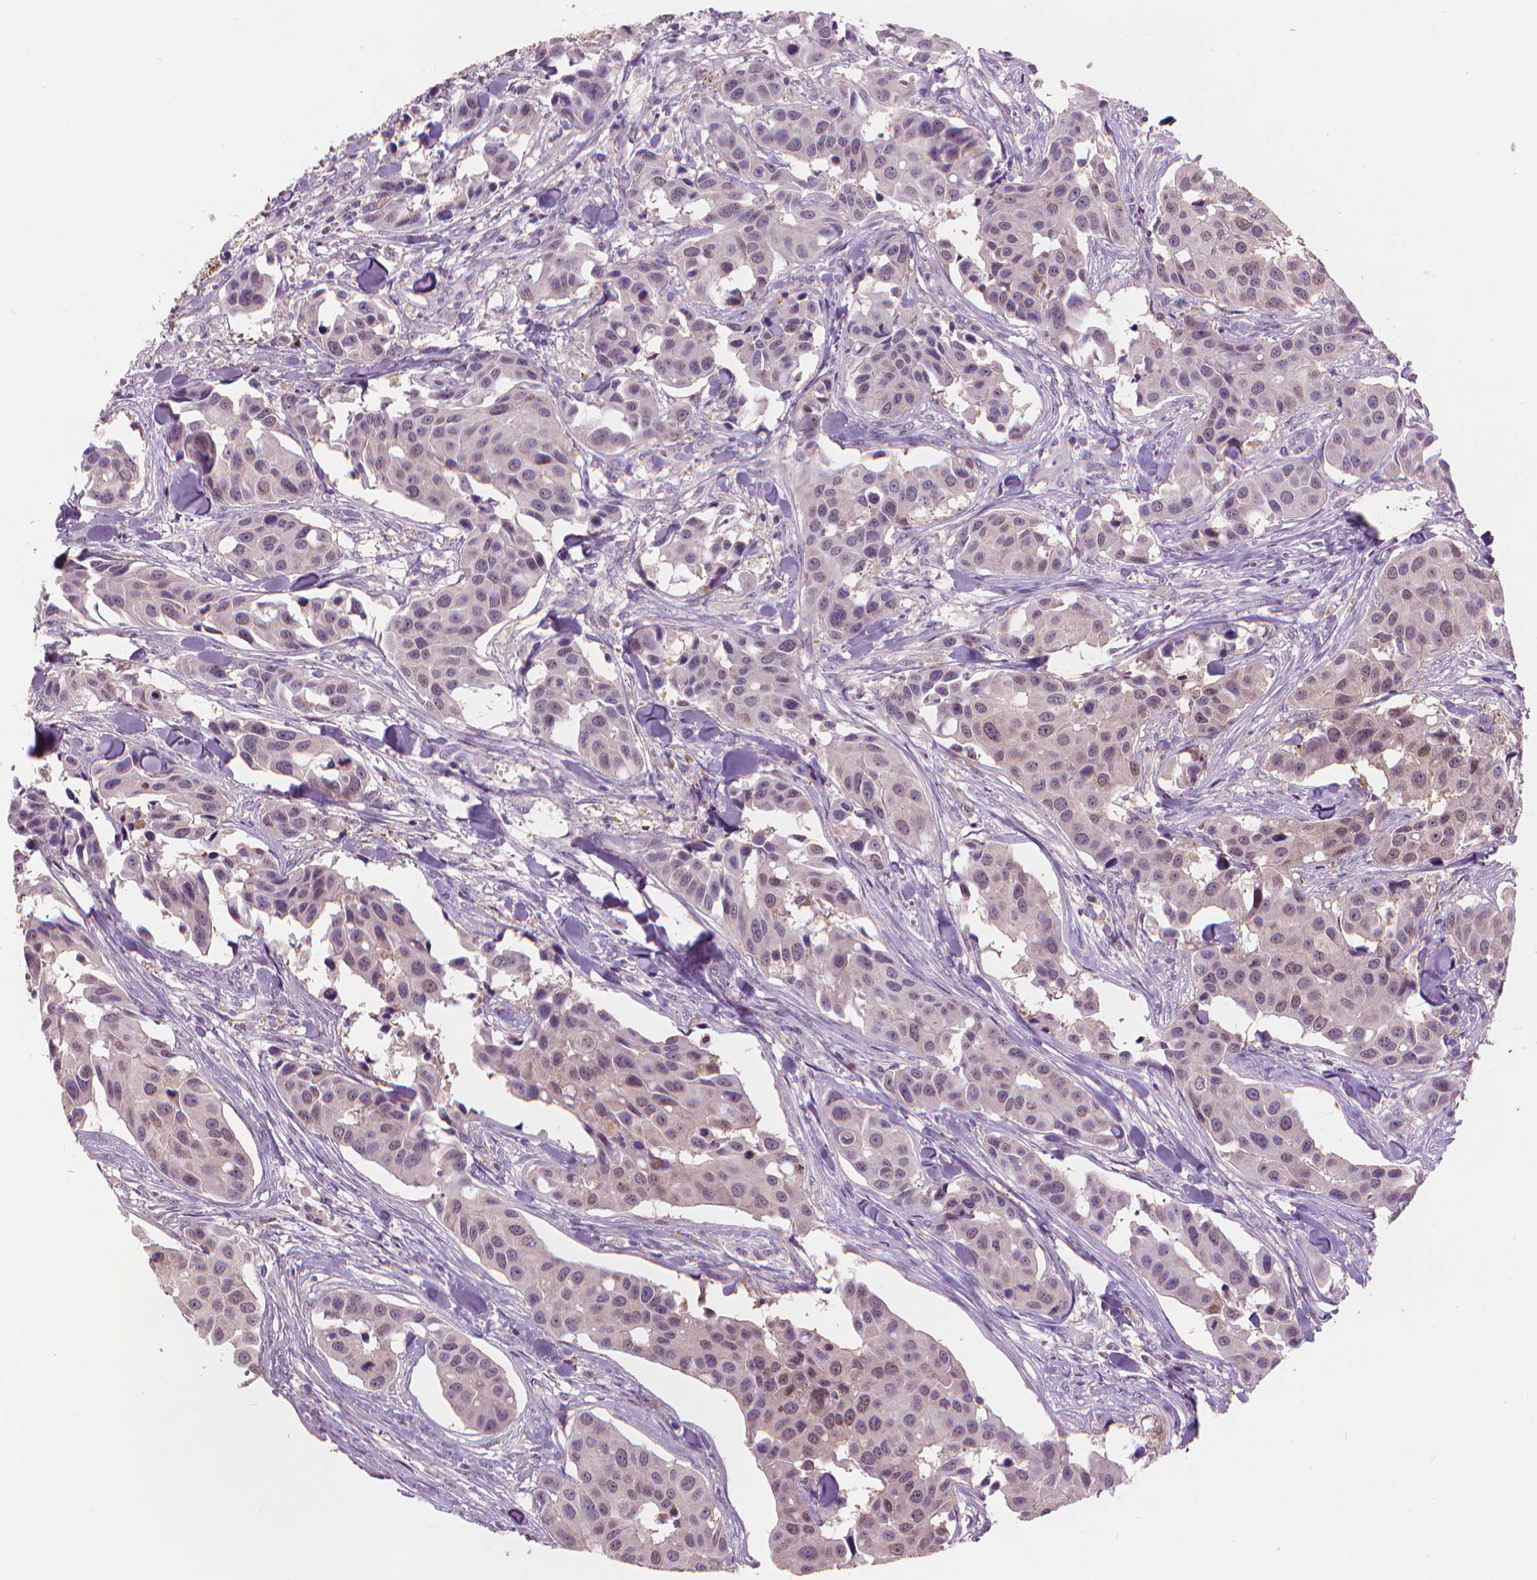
{"staining": {"intensity": "negative", "quantity": "none", "location": "none"}, "tissue": "head and neck cancer", "cell_type": "Tumor cells", "image_type": "cancer", "snomed": [{"axis": "morphology", "description": "Adenocarcinoma, NOS"}, {"axis": "topography", "description": "Head-Neck"}], "caption": "This is a histopathology image of immunohistochemistry (IHC) staining of head and neck cancer, which shows no positivity in tumor cells.", "gene": "ENO2", "patient": {"sex": "male", "age": 76}}